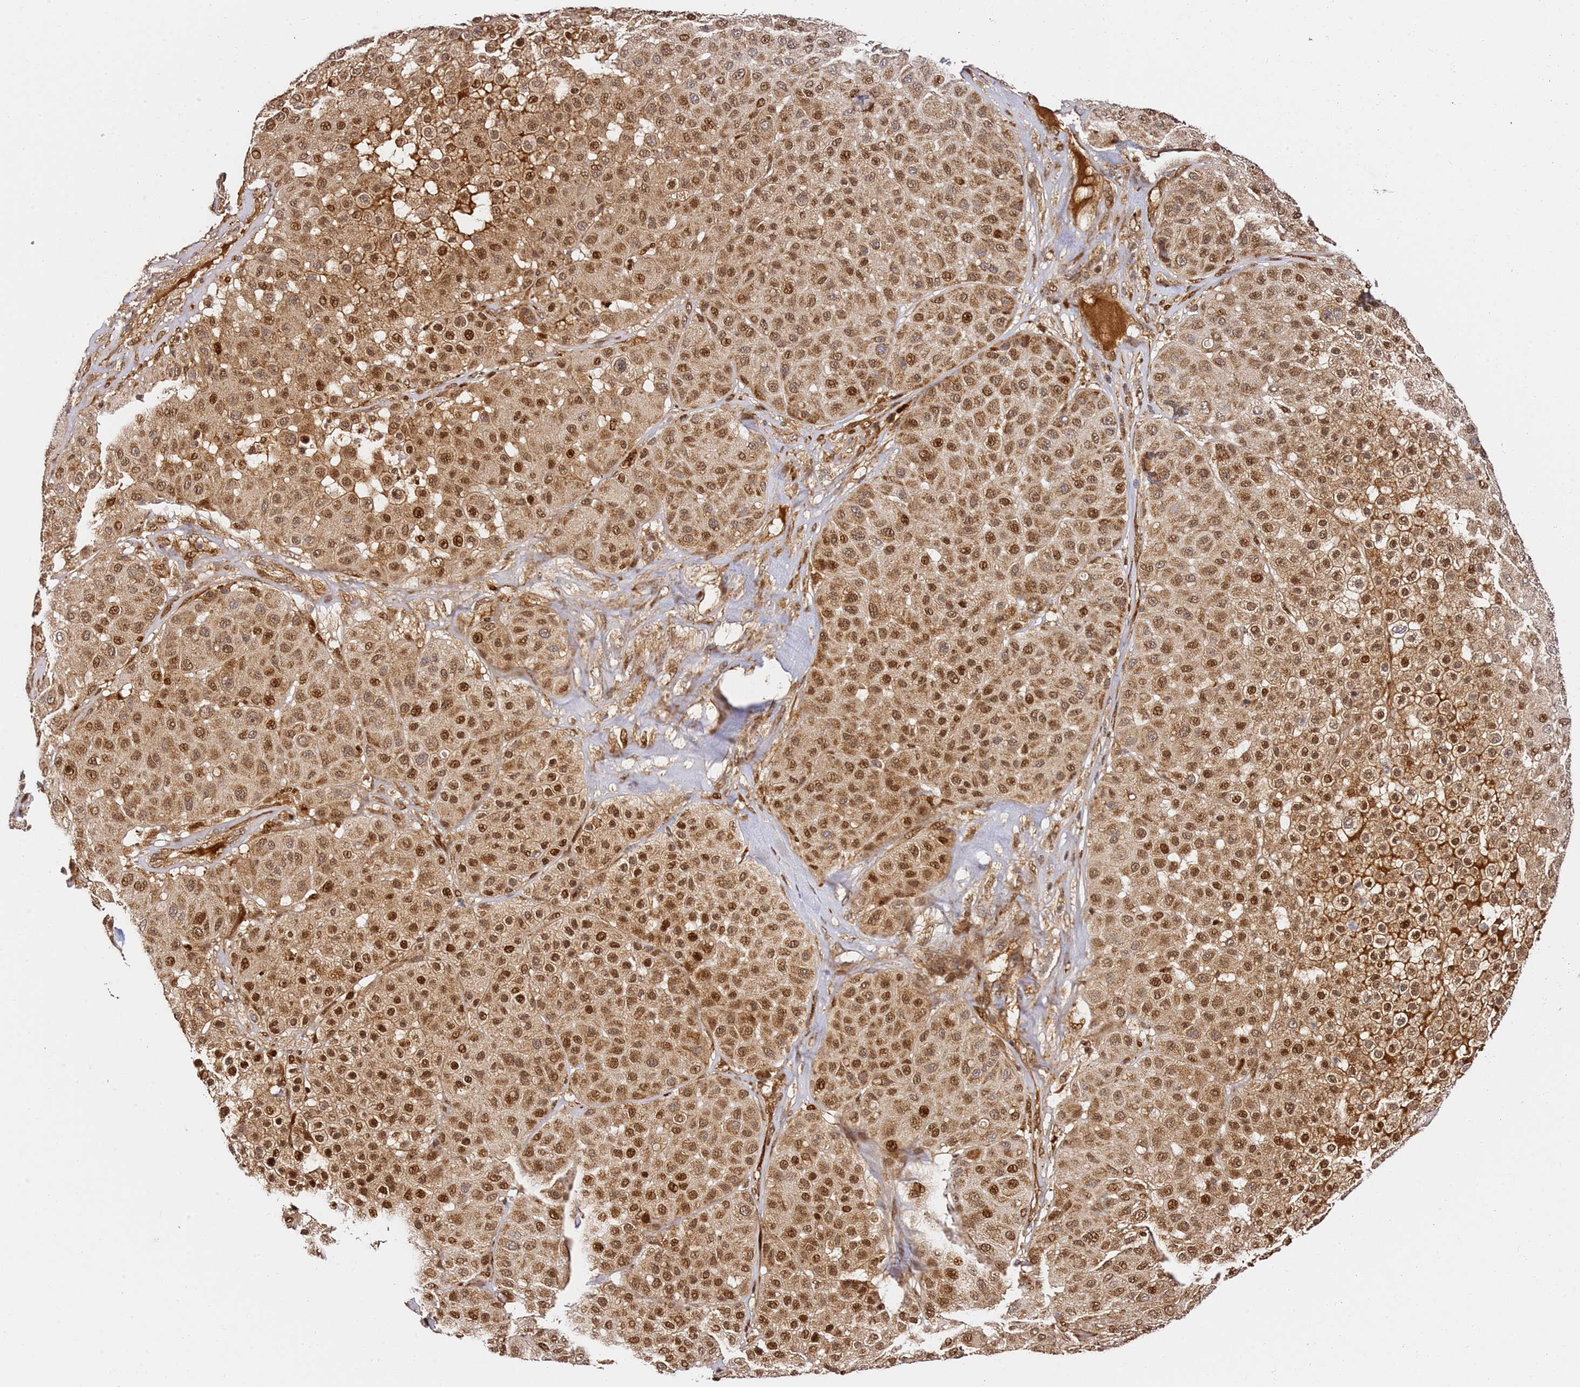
{"staining": {"intensity": "moderate", "quantity": ">75%", "location": "cytoplasmic/membranous,nuclear"}, "tissue": "melanoma", "cell_type": "Tumor cells", "image_type": "cancer", "snomed": [{"axis": "morphology", "description": "Malignant melanoma, Metastatic site"}, {"axis": "topography", "description": "Smooth muscle"}], "caption": "A medium amount of moderate cytoplasmic/membranous and nuclear staining is present in about >75% of tumor cells in malignant melanoma (metastatic site) tissue. (brown staining indicates protein expression, while blue staining denotes nuclei).", "gene": "SMOX", "patient": {"sex": "male", "age": 41}}